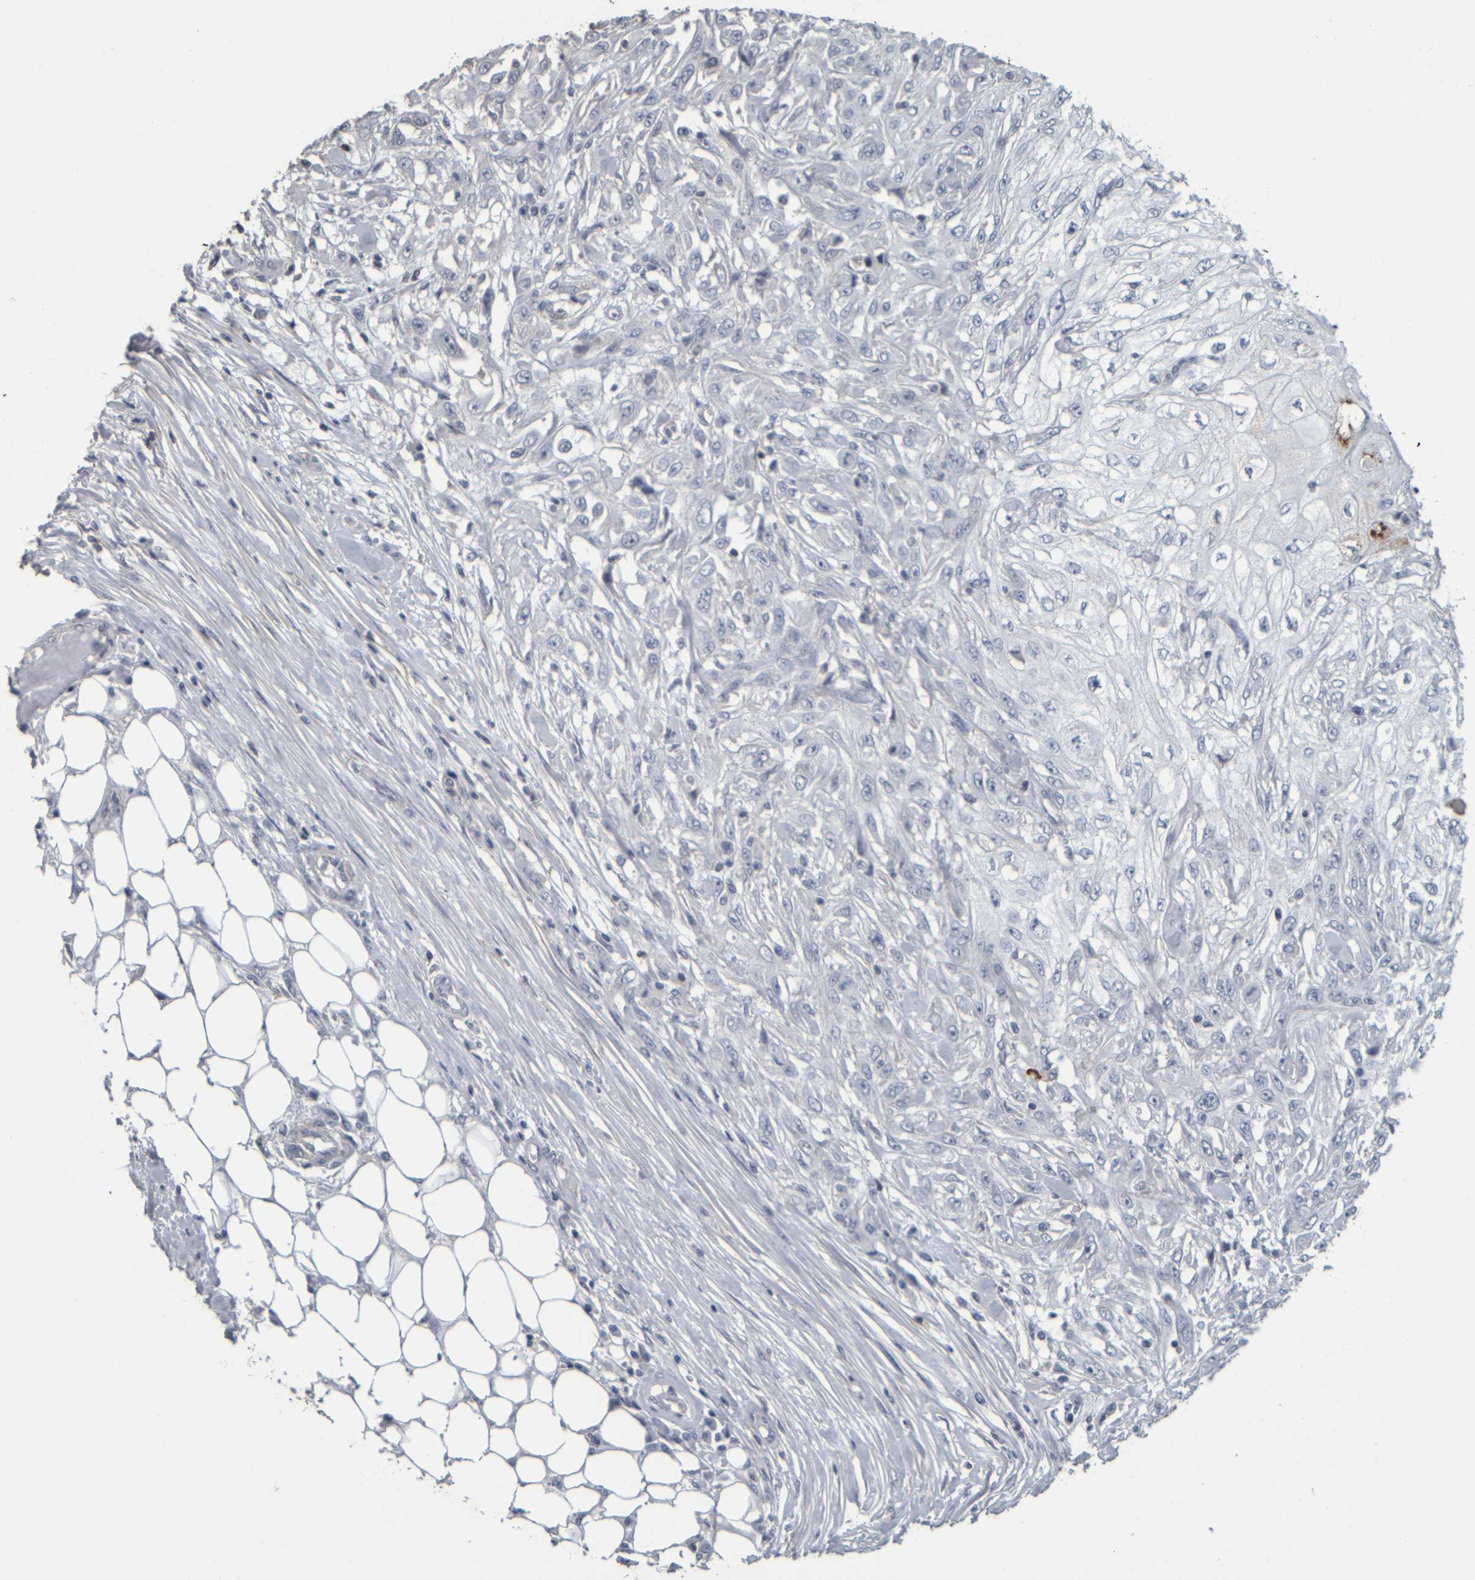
{"staining": {"intensity": "negative", "quantity": "none", "location": "none"}, "tissue": "skin cancer", "cell_type": "Tumor cells", "image_type": "cancer", "snomed": [{"axis": "morphology", "description": "Squamous cell carcinoma, NOS"}, {"axis": "morphology", "description": "Squamous cell carcinoma, metastatic, NOS"}, {"axis": "topography", "description": "Skin"}, {"axis": "topography", "description": "Lymph node"}], "caption": "Immunohistochemistry of human skin cancer shows no expression in tumor cells.", "gene": "CAVIN4", "patient": {"sex": "male", "age": 75}}